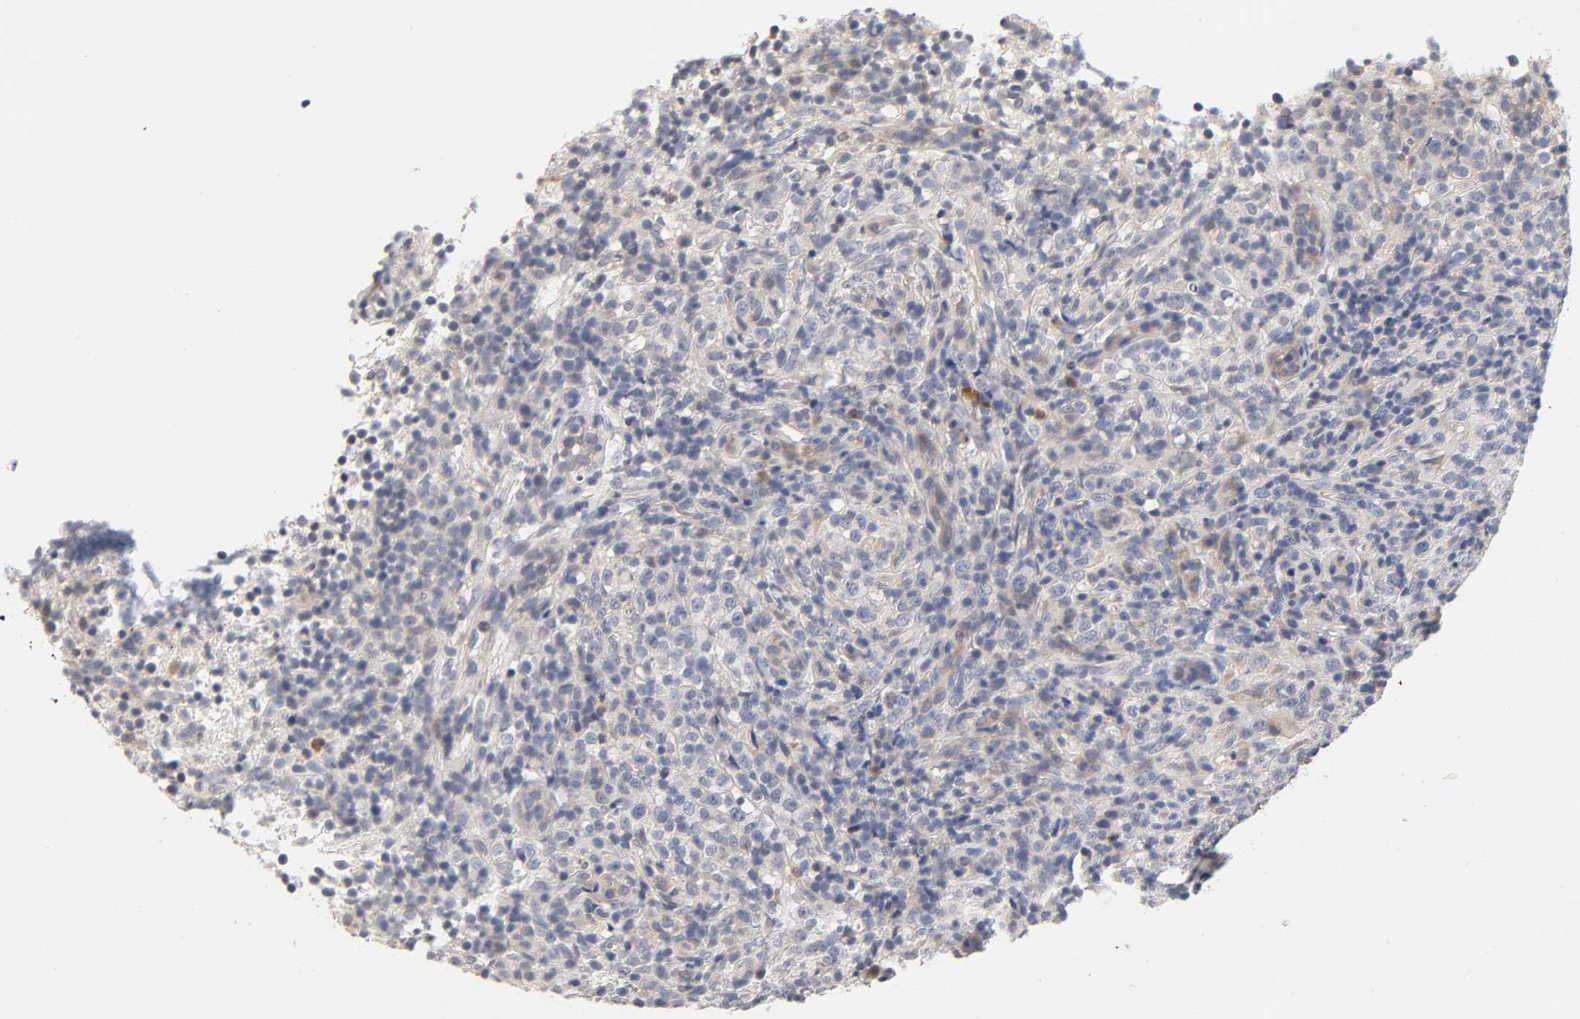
{"staining": {"intensity": "weak", "quantity": "<25%", "location": "cytoplasmic/membranous"}, "tissue": "lymphoma", "cell_type": "Tumor cells", "image_type": "cancer", "snomed": [{"axis": "morphology", "description": "Malignant lymphoma, non-Hodgkin's type, High grade"}, {"axis": "topography", "description": "Lymph node"}], "caption": "The micrograph reveals no staining of tumor cells in lymphoma.", "gene": "CXADR", "patient": {"sex": "female", "age": 76}}